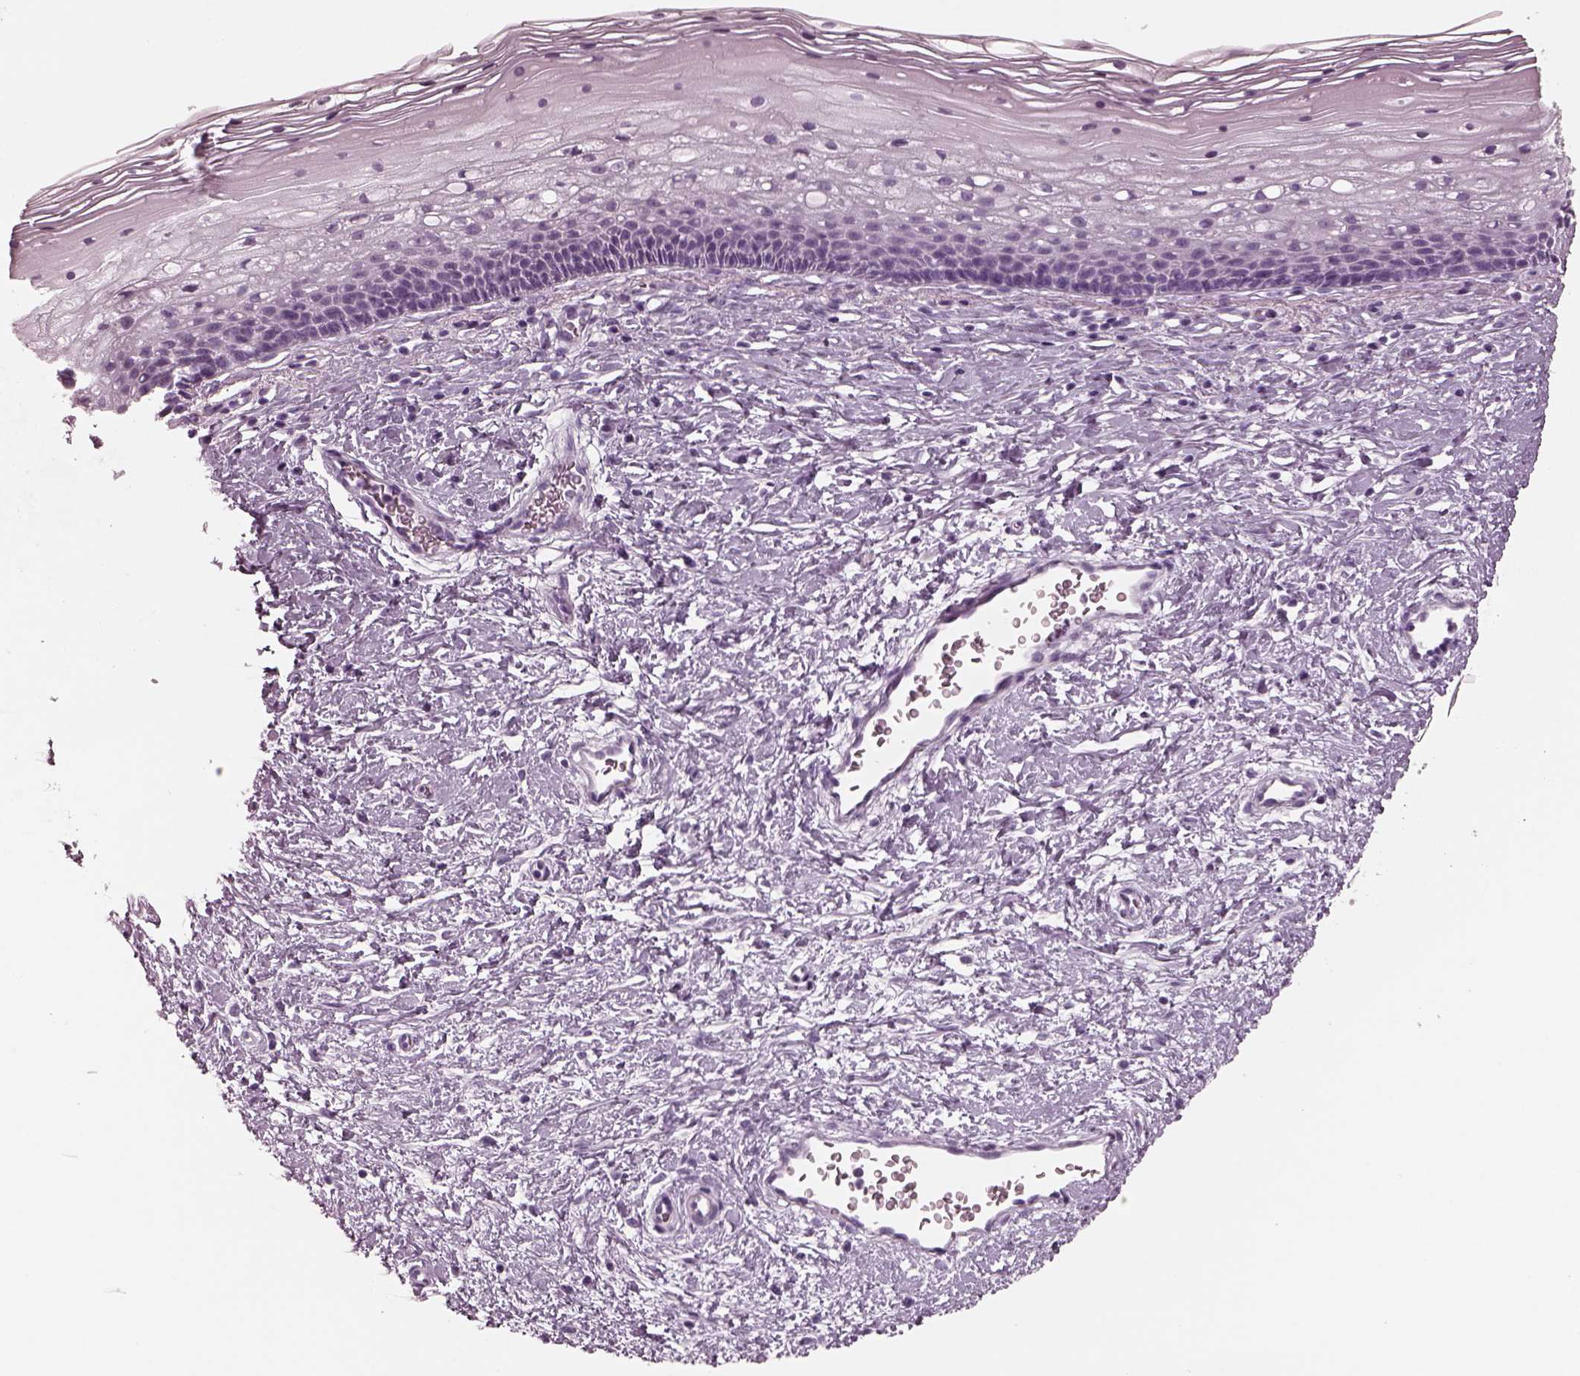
{"staining": {"intensity": "negative", "quantity": "none", "location": "none"}, "tissue": "cervix", "cell_type": "Squamous epithelial cells", "image_type": "normal", "snomed": [{"axis": "morphology", "description": "Normal tissue, NOS"}, {"axis": "topography", "description": "Cervix"}], "caption": "DAB immunohistochemical staining of normal cervix shows no significant positivity in squamous epithelial cells. (DAB immunohistochemistry, high magnification).", "gene": "RCVRN", "patient": {"sex": "female", "age": 34}}